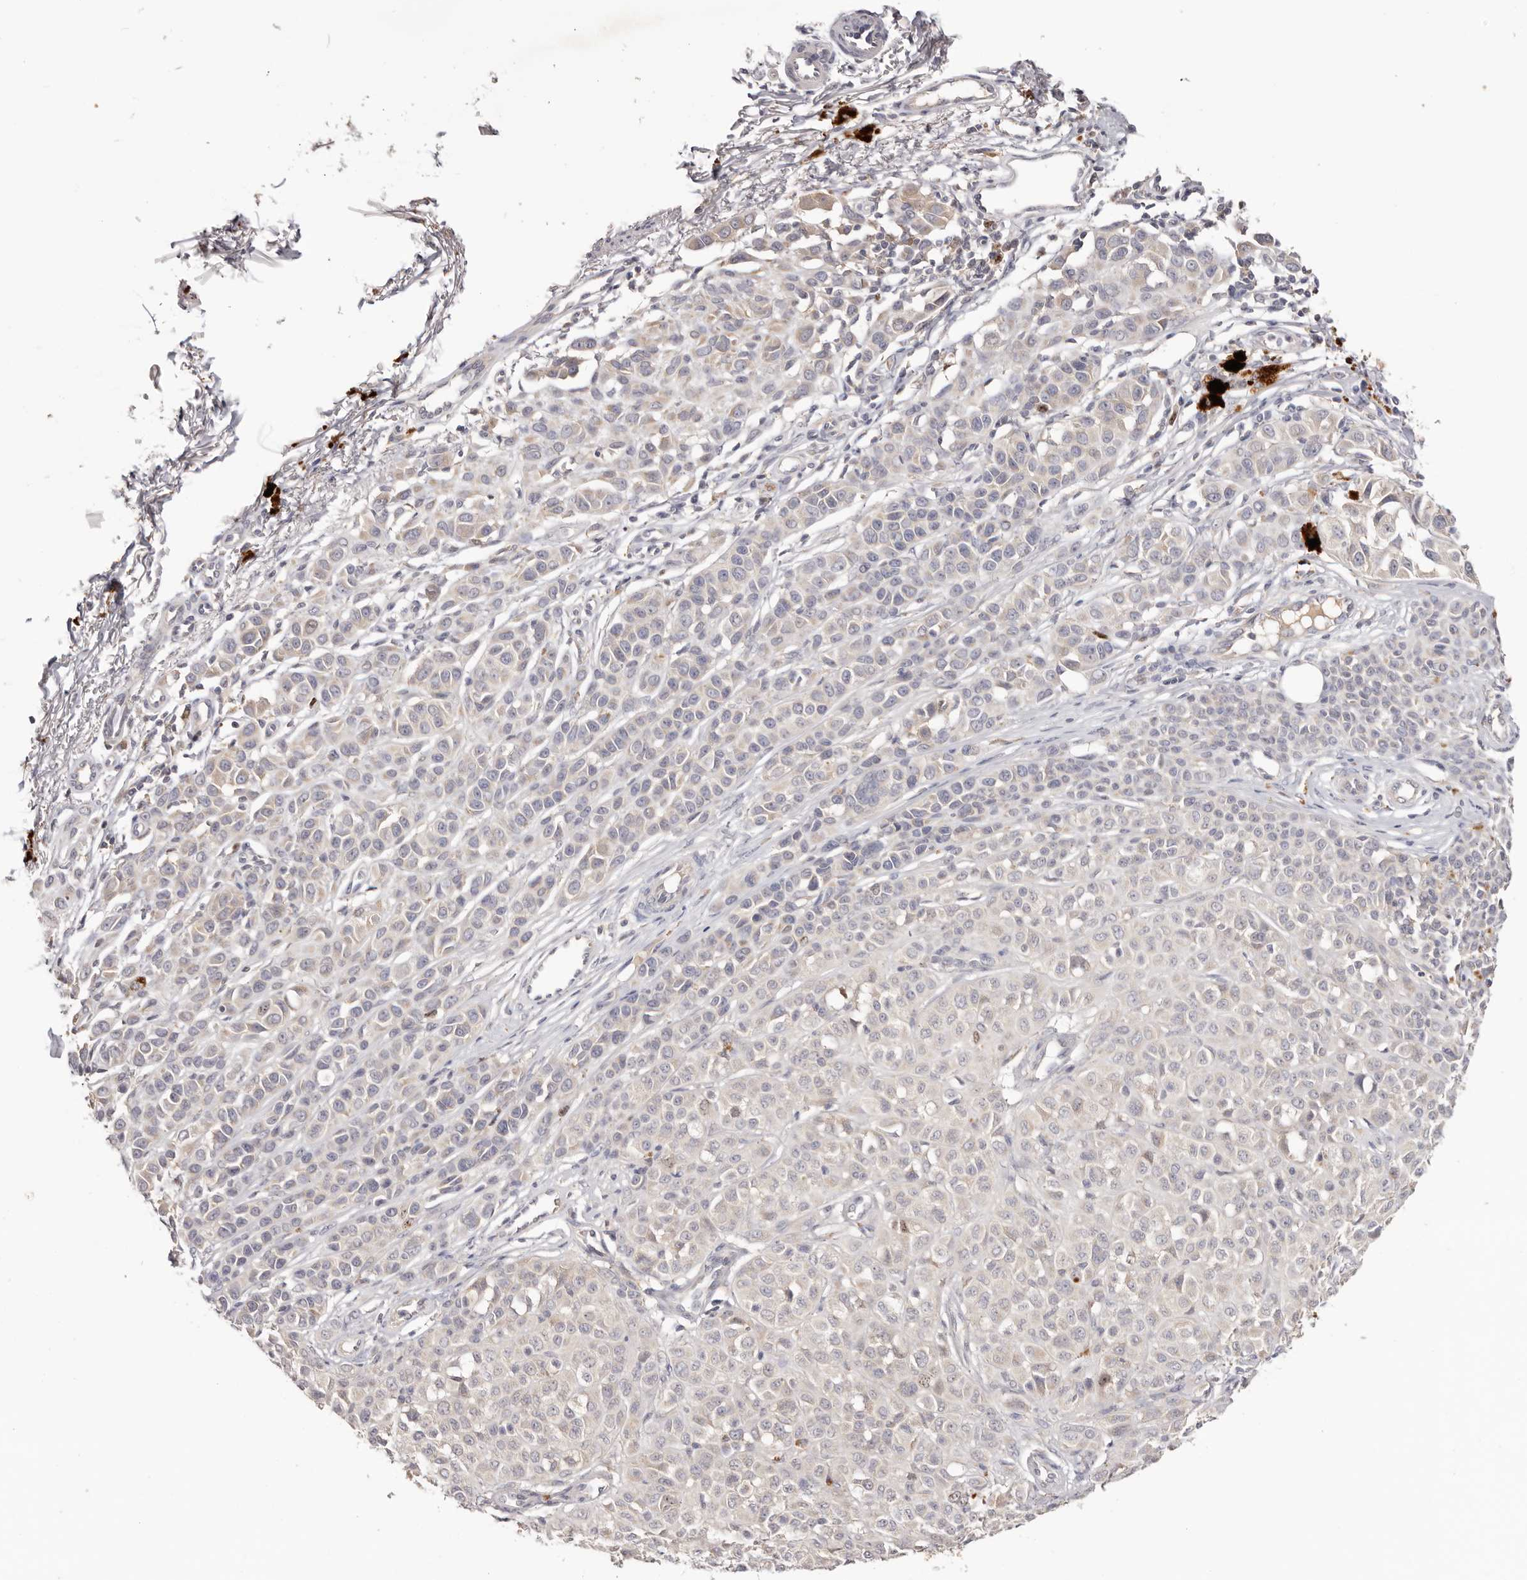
{"staining": {"intensity": "negative", "quantity": "none", "location": "none"}, "tissue": "melanoma", "cell_type": "Tumor cells", "image_type": "cancer", "snomed": [{"axis": "morphology", "description": "Malignant melanoma, NOS"}, {"axis": "topography", "description": "Skin of leg"}], "caption": "High power microscopy histopathology image of an immunohistochemistry (IHC) micrograph of malignant melanoma, revealing no significant staining in tumor cells. (DAB immunohistochemistry (IHC) with hematoxylin counter stain).", "gene": "CCDC190", "patient": {"sex": "female", "age": 72}}